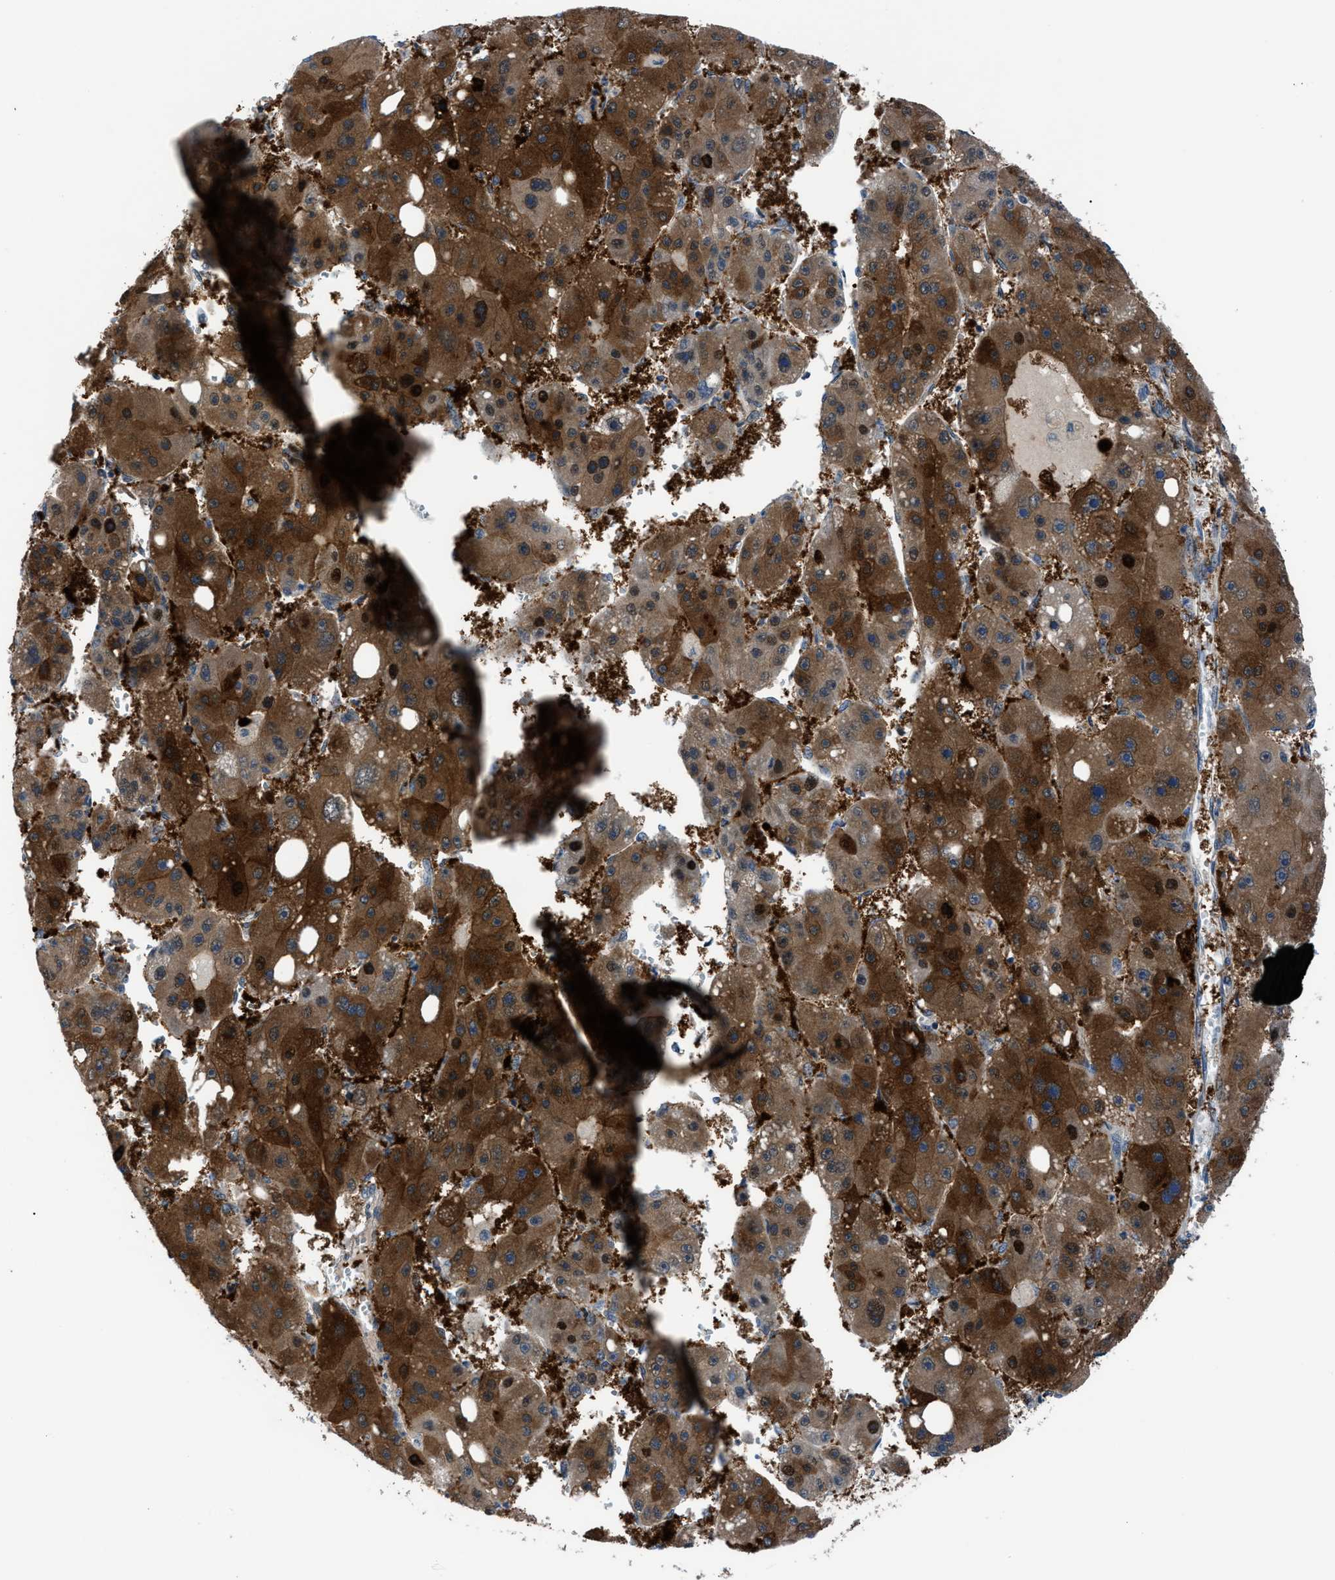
{"staining": {"intensity": "strong", "quantity": ">75%", "location": "cytoplasmic/membranous,nuclear"}, "tissue": "liver cancer", "cell_type": "Tumor cells", "image_type": "cancer", "snomed": [{"axis": "morphology", "description": "Carcinoma, Hepatocellular, NOS"}, {"axis": "topography", "description": "Liver"}], "caption": "About >75% of tumor cells in liver cancer demonstrate strong cytoplasmic/membranous and nuclear protein staining as visualized by brown immunohistochemical staining.", "gene": "TMEM45B", "patient": {"sex": "female", "age": 61}}